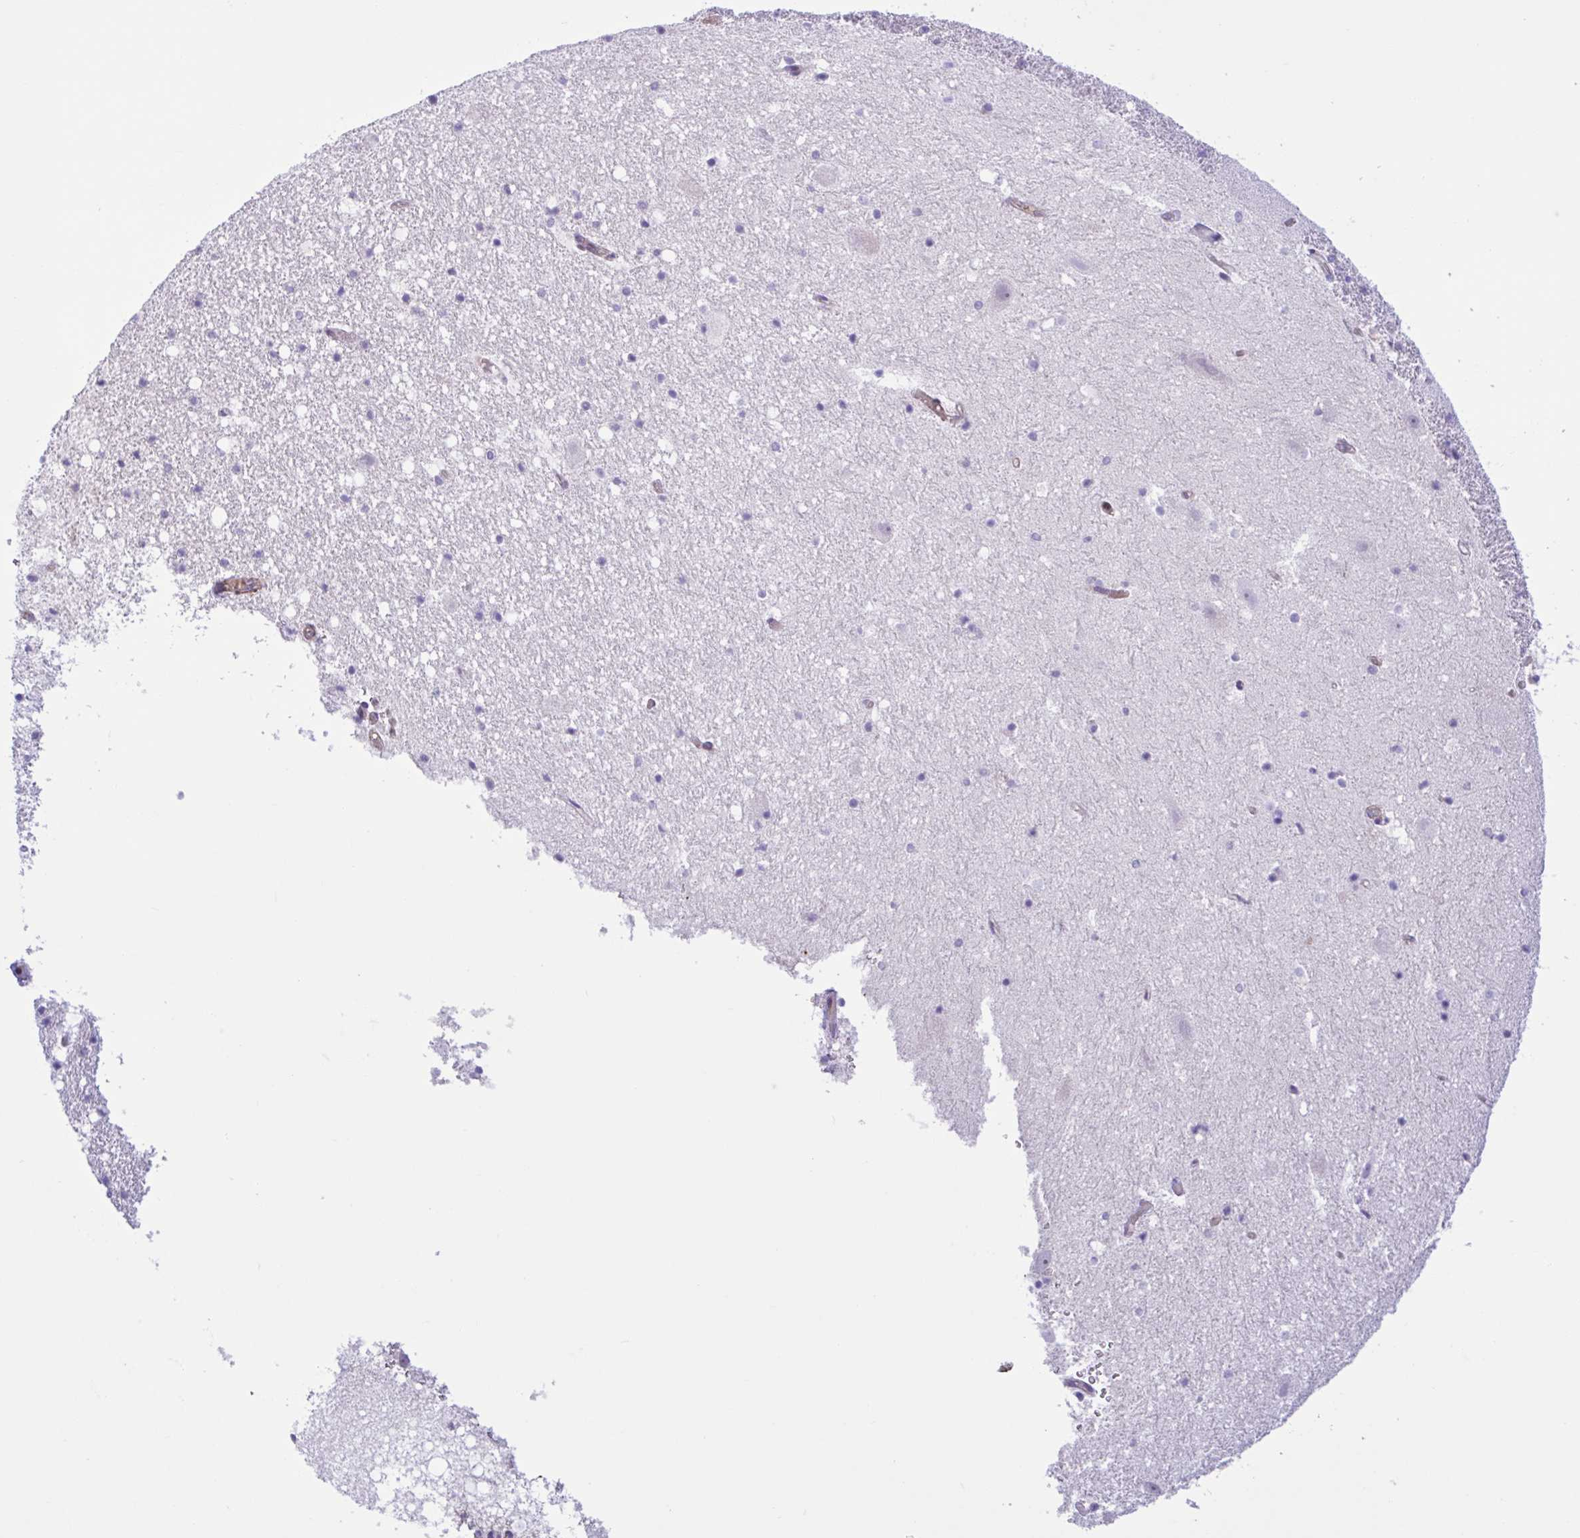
{"staining": {"intensity": "negative", "quantity": "none", "location": "none"}, "tissue": "hippocampus", "cell_type": "Glial cells", "image_type": "normal", "snomed": [{"axis": "morphology", "description": "Normal tissue, NOS"}, {"axis": "topography", "description": "Hippocampus"}], "caption": "Protein analysis of benign hippocampus shows no significant positivity in glial cells.", "gene": "AHCYL2", "patient": {"sex": "female", "age": 42}}